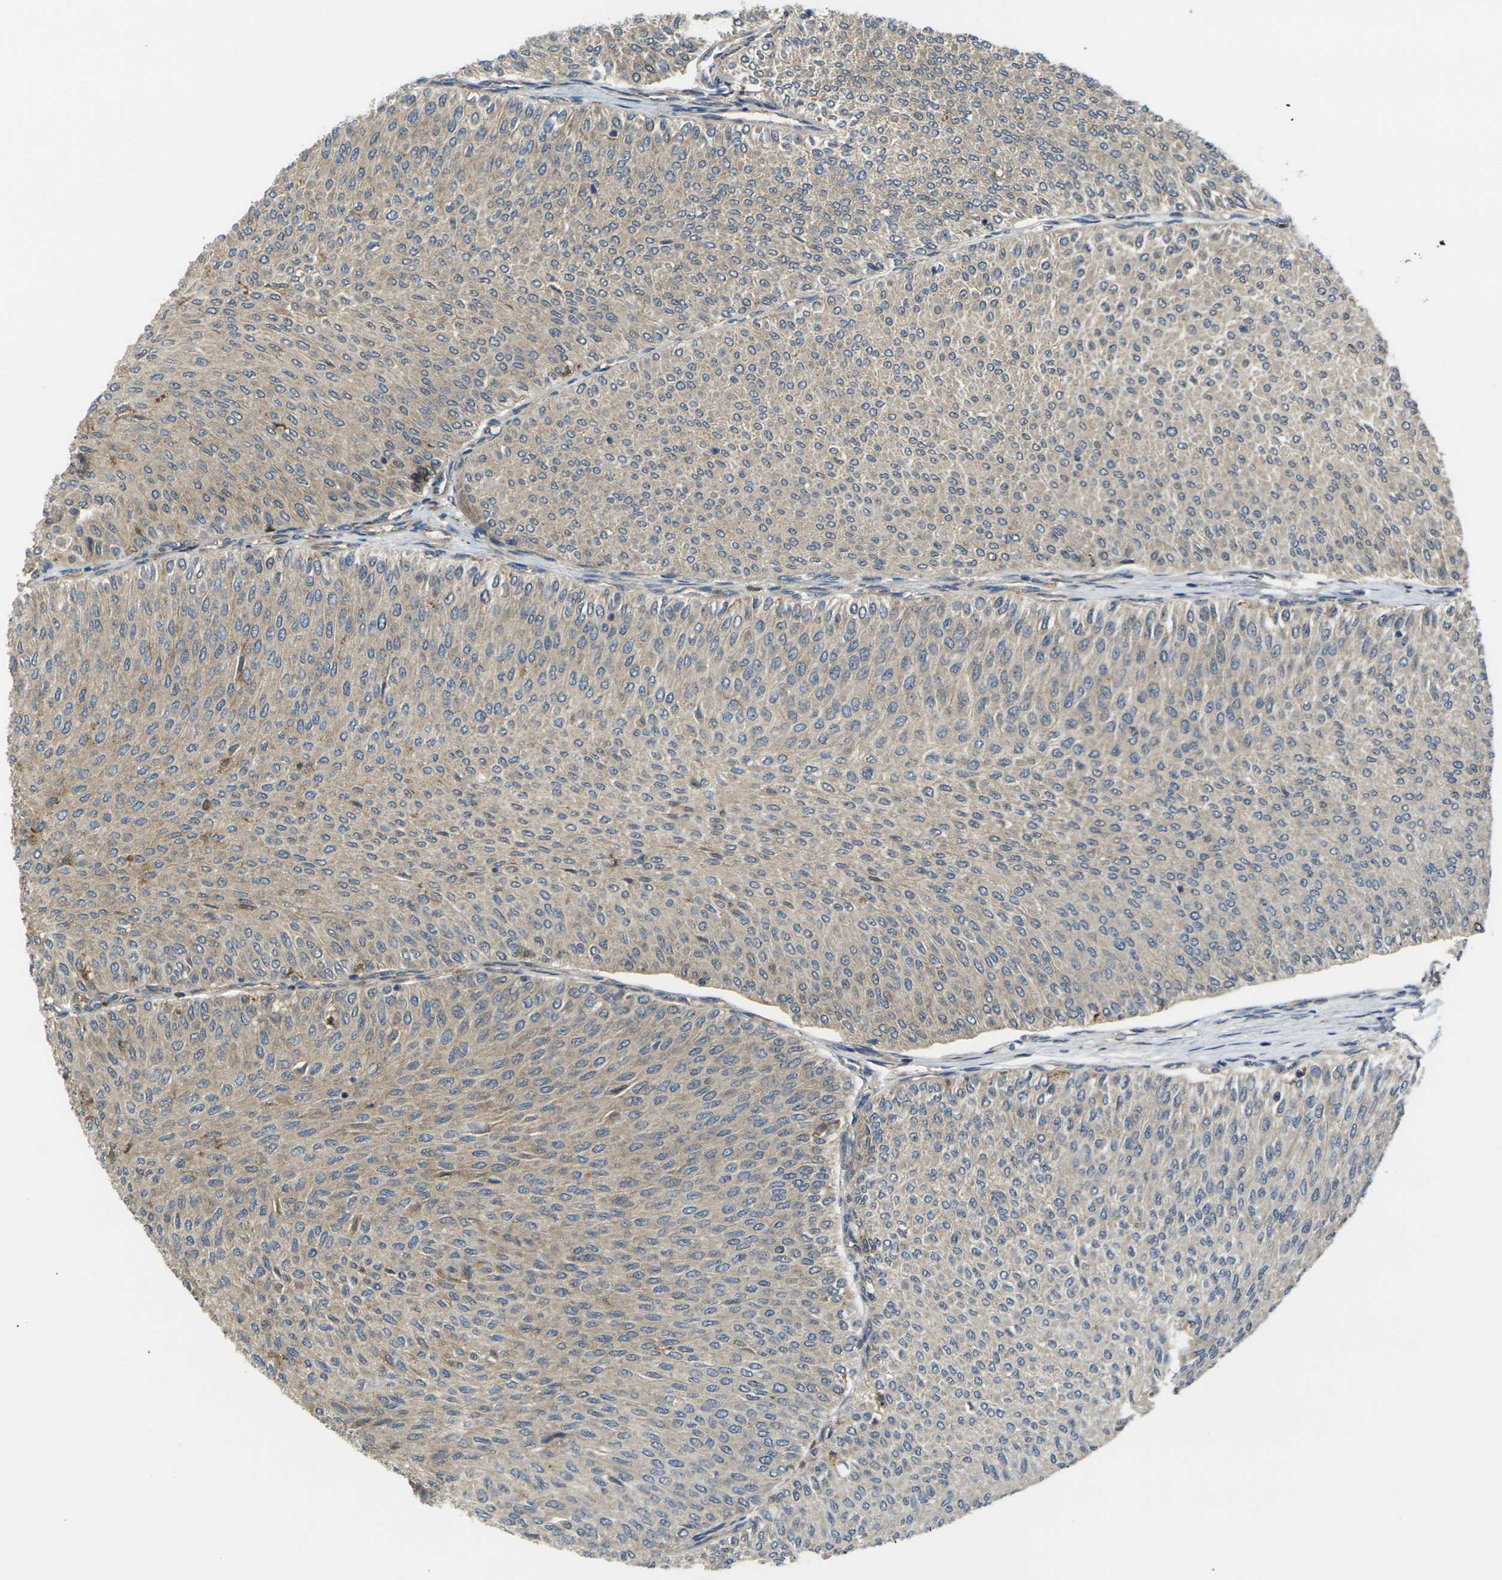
{"staining": {"intensity": "weak", "quantity": "25%-75%", "location": "cytoplasmic/membranous"}, "tissue": "urothelial cancer", "cell_type": "Tumor cells", "image_type": "cancer", "snomed": [{"axis": "morphology", "description": "Urothelial carcinoma, Low grade"}, {"axis": "topography", "description": "Urinary bladder"}], "caption": "Human urothelial cancer stained for a protein (brown) shows weak cytoplasmic/membranous positive expression in about 25%-75% of tumor cells.", "gene": "FZD1", "patient": {"sex": "male", "age": 78}}